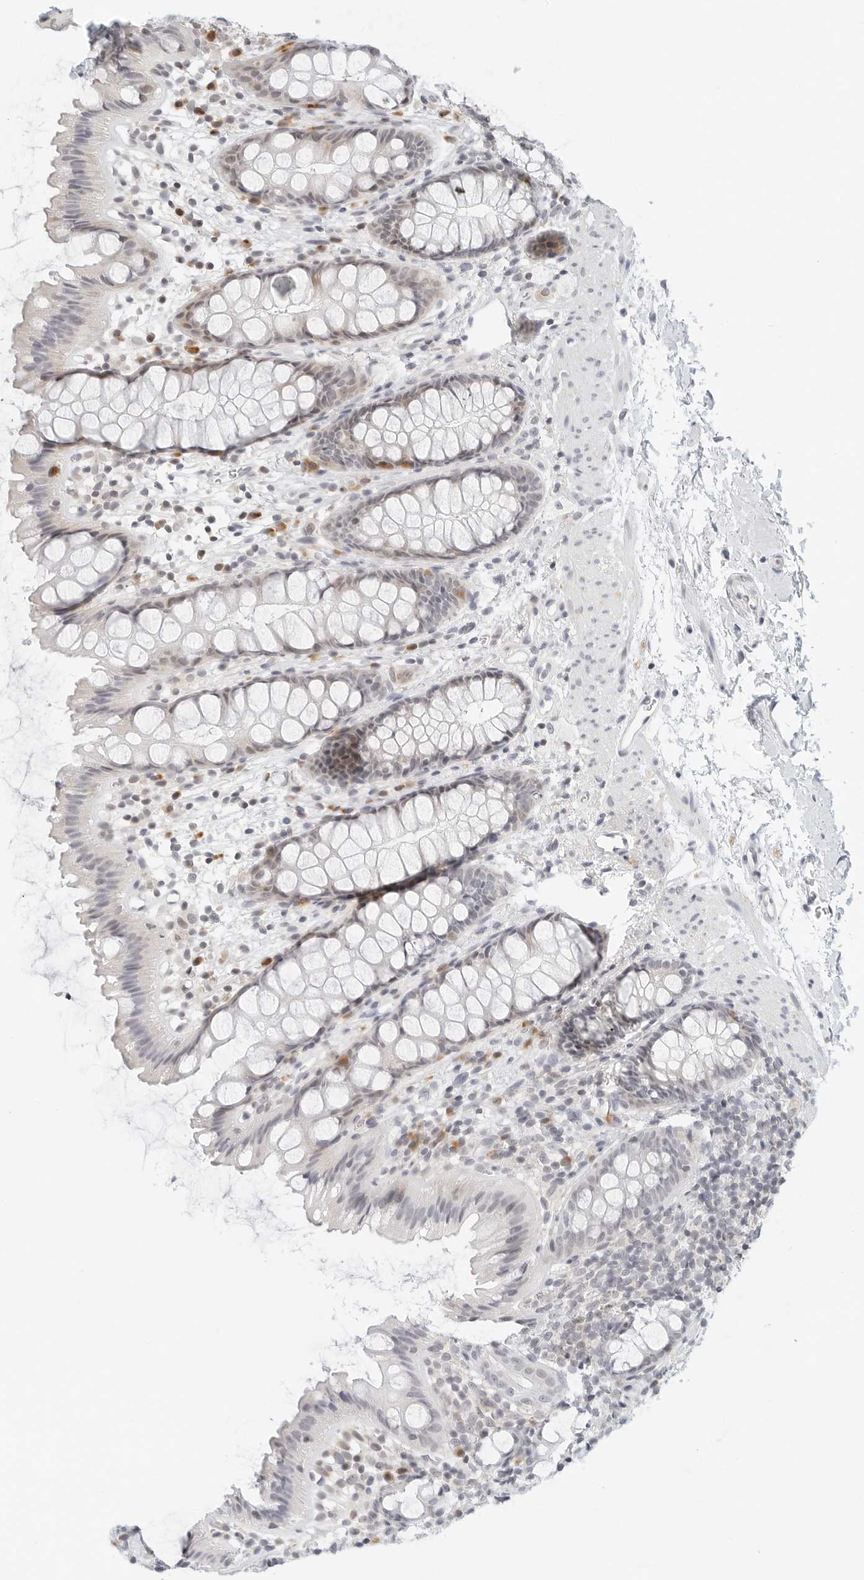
{"staining": {"intensity": "weak", "quantity": "<25%", "location": "cytoplasmic/membranous"}, "tissue": "rectum", "cell_type": "Glandular cells", "image_type": "normal", "snomed": [{"axis": "morphology", "description": "Normal tissue, NOS"}, {"axis": "topography", "description": "Rectum"}], "caption": "The histopathology image demonstrates no staining of glandular cells in unremarkable rectum. Nuclei are stained in blue.", "gene": "PARP10", "patient": {"sex": "female", "age": 65}}